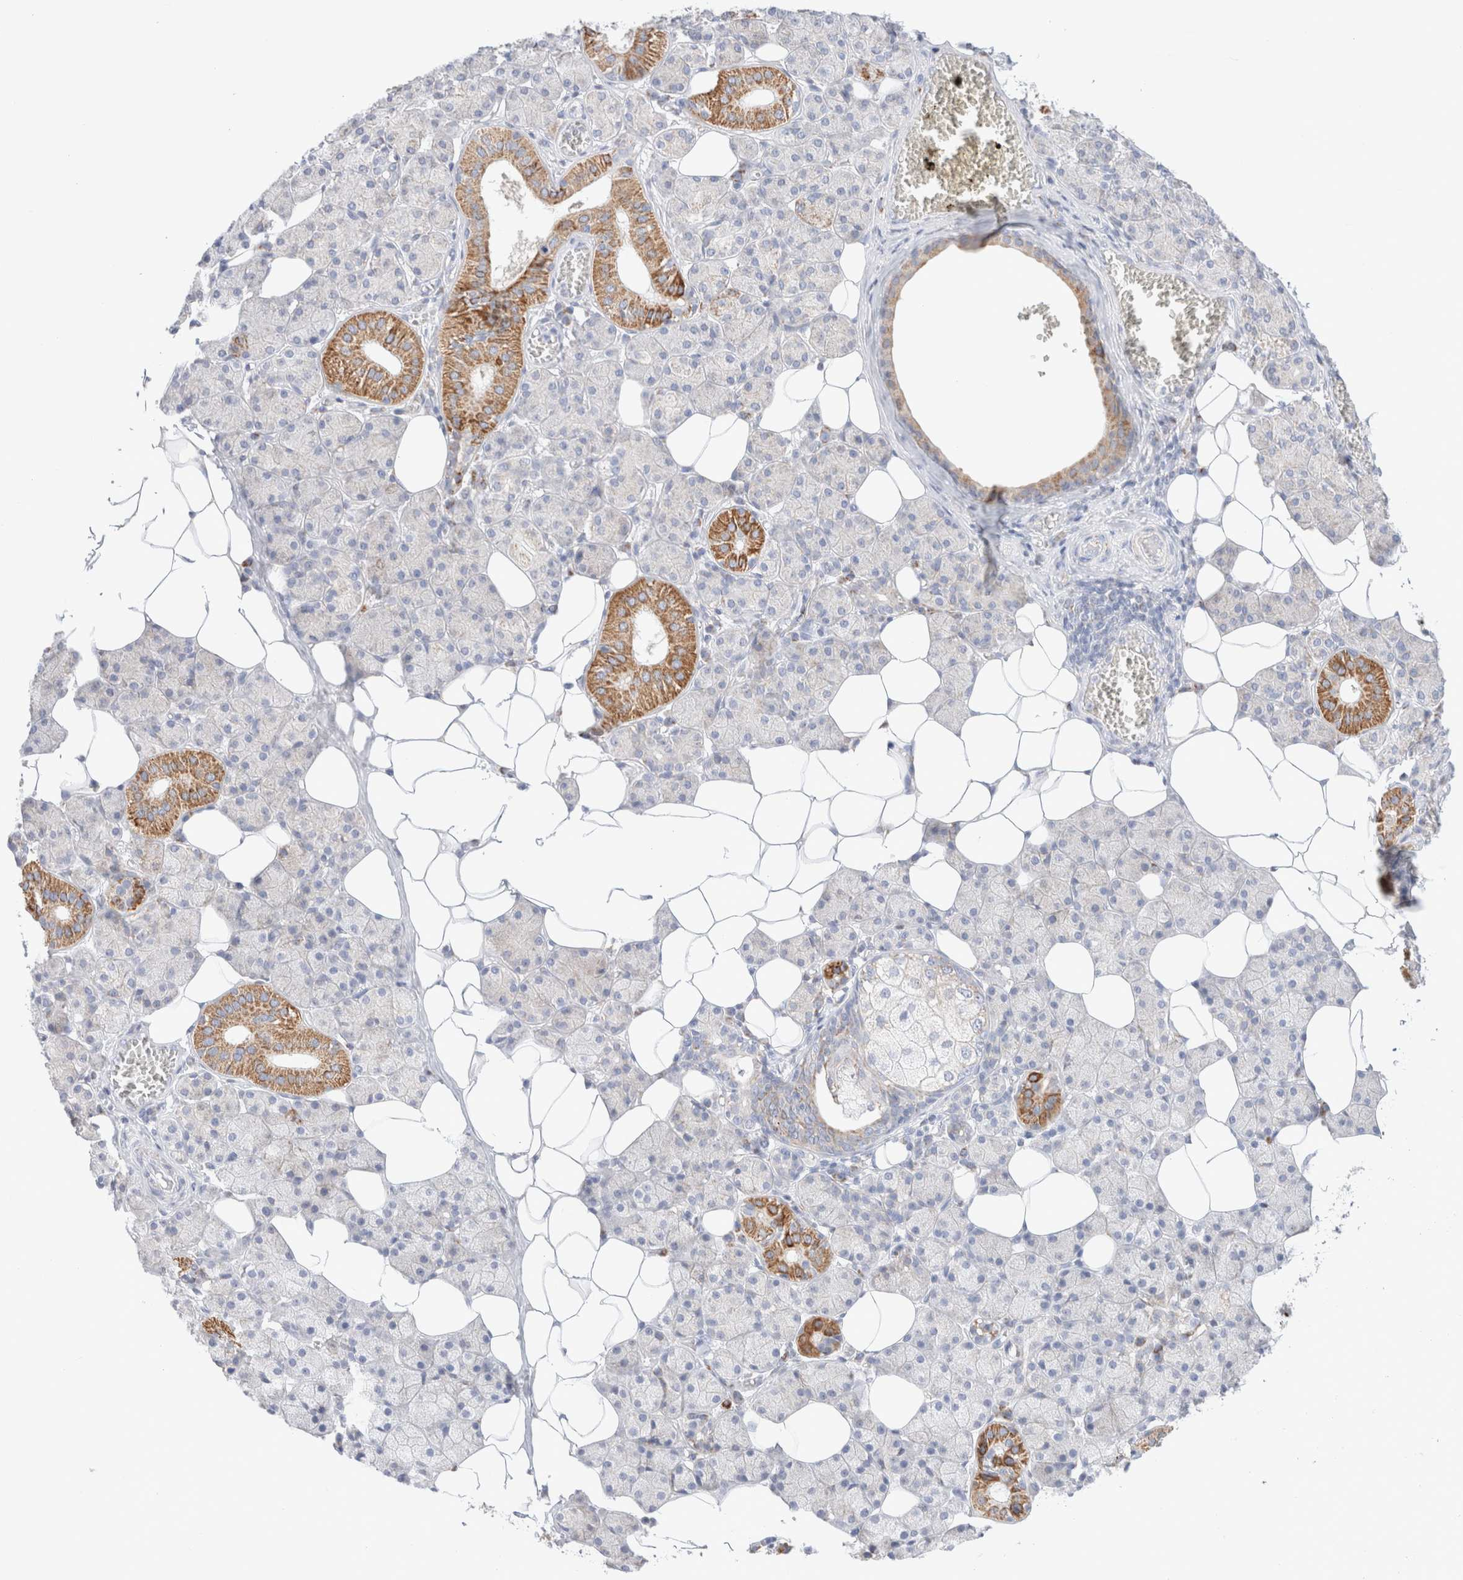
{"staining": {"intensity": "moderate", "quantity": "<25%", "location": "cytoplasmic/membranous"}, "tissue": "salivary gland", "cell_type": "Glandular cells", "image_type": "normal", "snomed": [{"axis": "morphology", "description": "Normal tissue, NOS"}, {"axis": "topography", "description": "Salivary gland"}], "caption": "A high-resolution histopathology image shows immunohistochemistry (IHC) staining of normal salivary gland, which reveals moderate cytoplasmic/membranous positivity in approximately <25% of glandular cells.", "gene": "ATP6V1C1", "patient": {"sex": "female", "age": 33}}